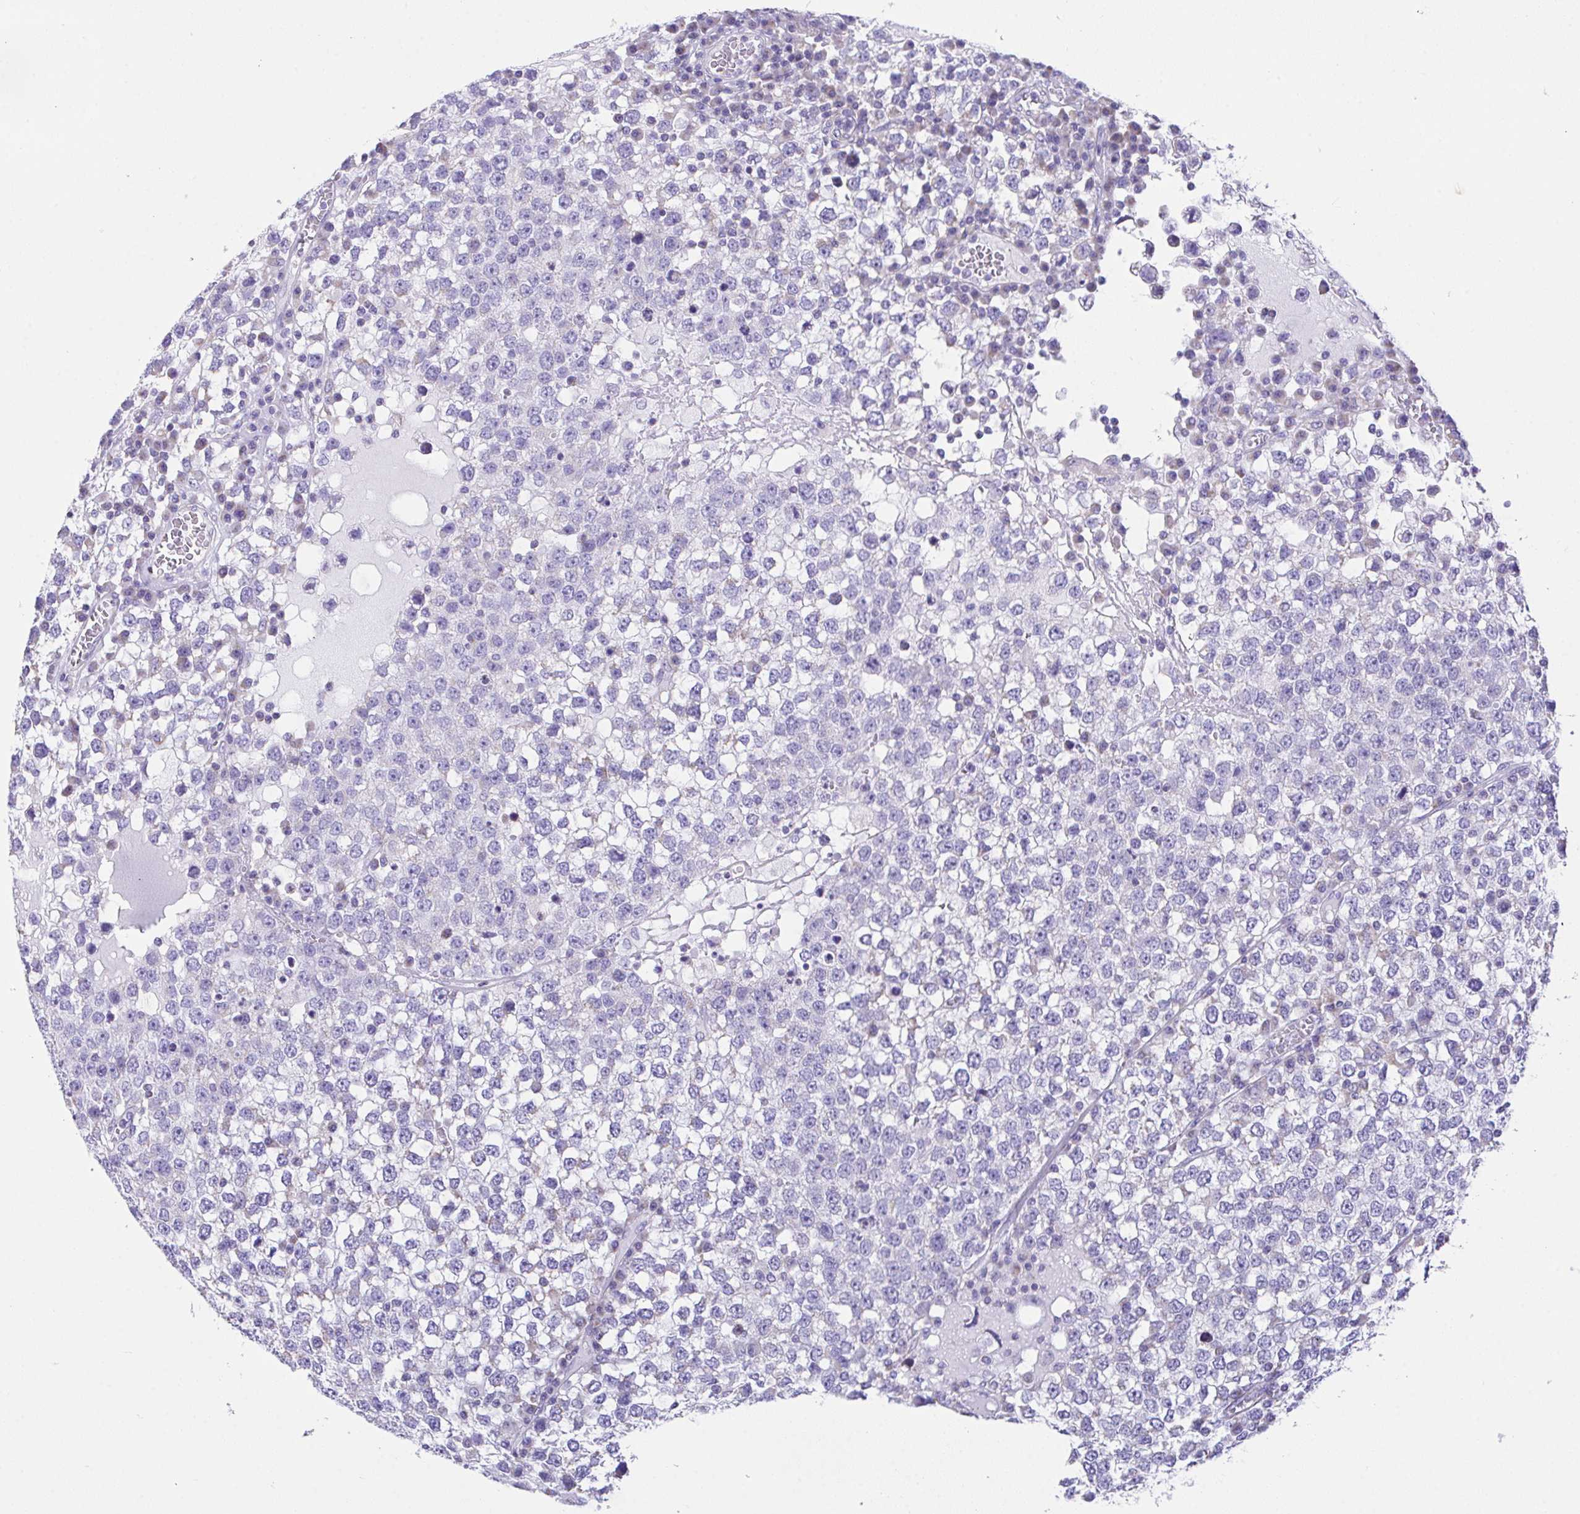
{"staining": {"intensity": "negative", "quantity": "none", "location": "none"}, "tissue": "testis cancer", "cell_type": "Tumor cells", "image_type": "cancer", "snomed": [{"axis": "morphology", "description": "Seminoma, NOS"}, {"axis": "topography", "description": "Testis"}], "caption": "A histopathology image of testis cancer stained for a protein demonstrates no brown staining in tumor cells. (Stains: DAB immunohistochemistry (IHC) with hematoxylin counter stain, Microscopy: brightfield microscopy at high magnification).", "gene": "NLRP8", "patient": {"sex": "male", "age": 65}}